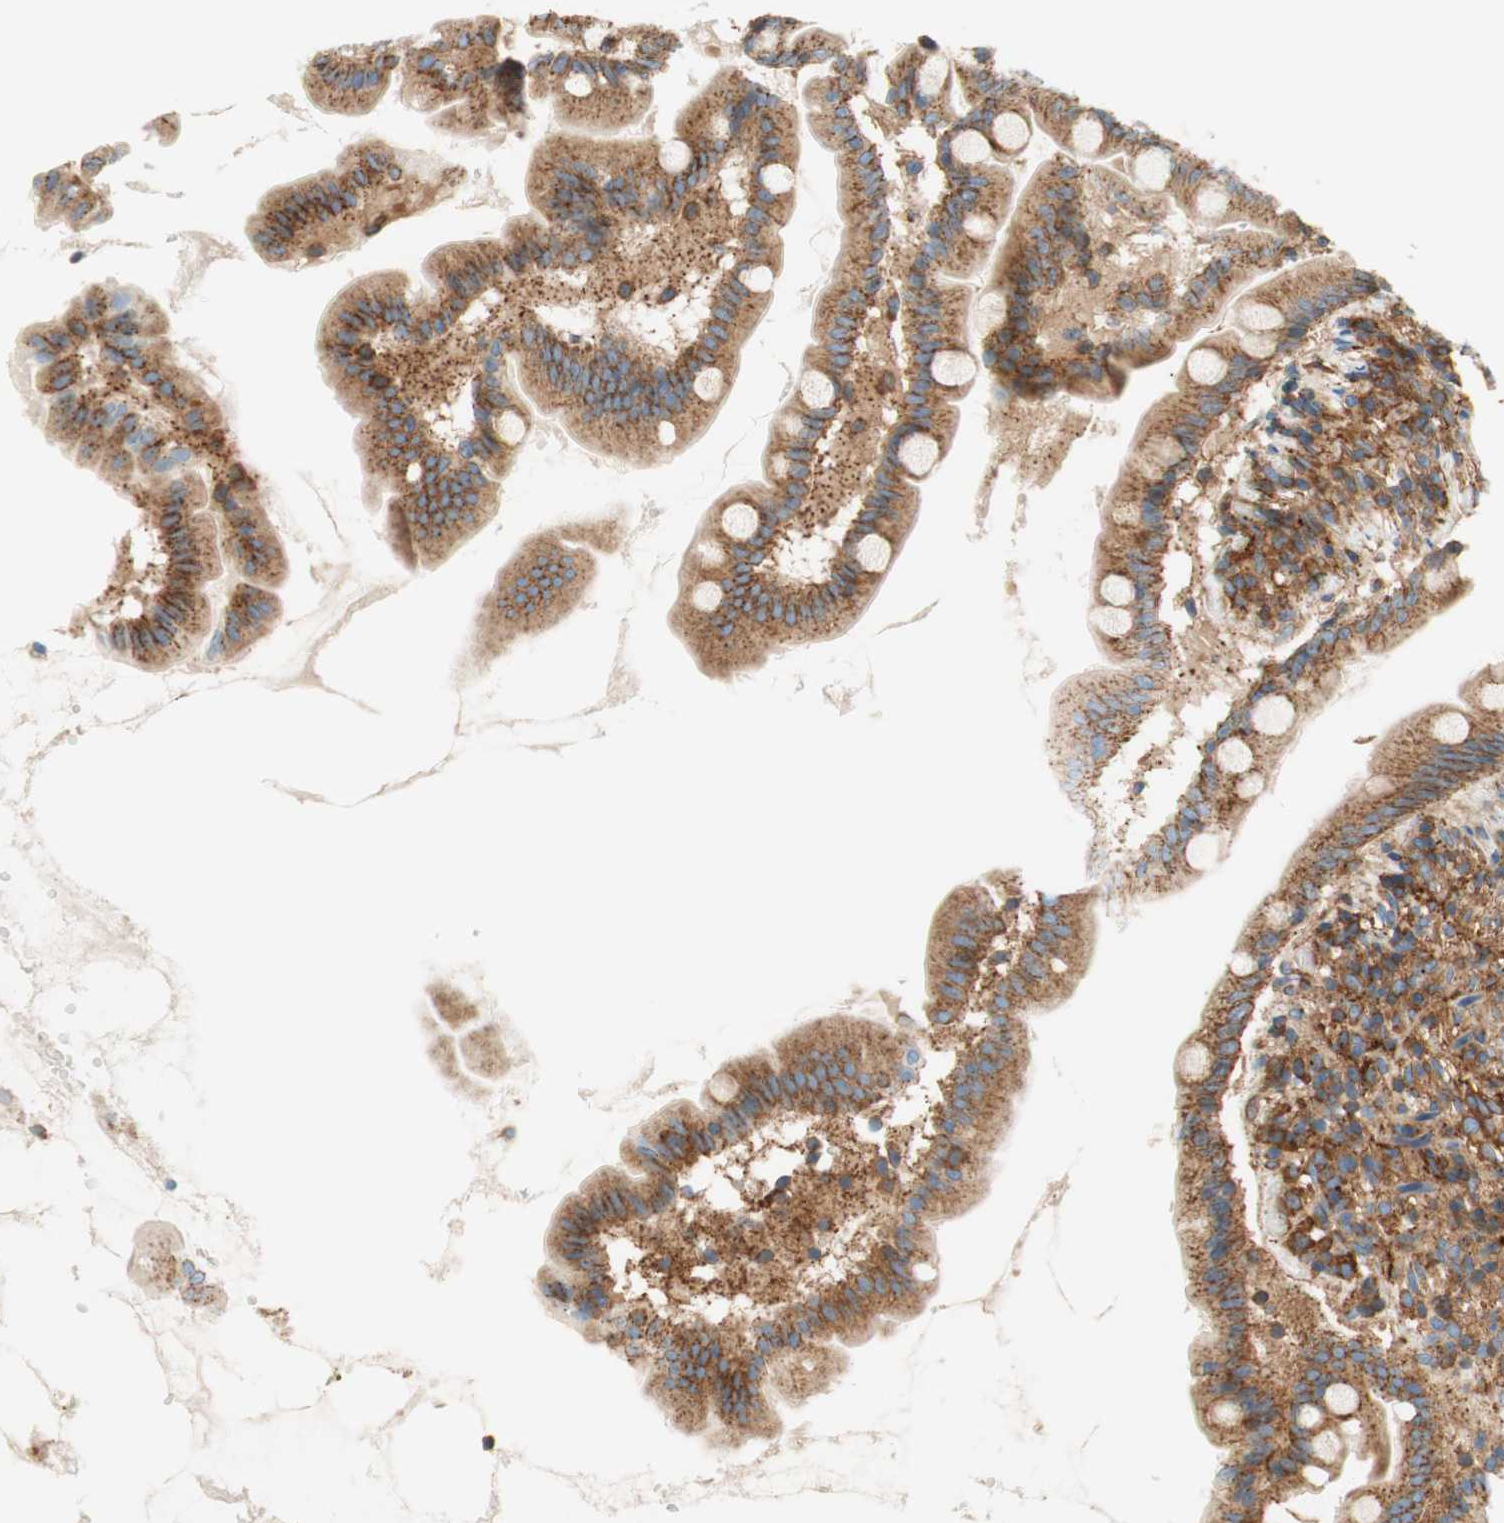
{"staining": {"intensity": "strong", "quantity": ">75%", "location": "cytoplasmic/membranous"}, "tissue": "small intestine", "cell_type": "Glandular cells", "image_type": "normal", "snomed": [{"axis": "morphology", "description": "Normal tissue, NOS"}, {"axis": "topography", "description": "Small intestine"}], "caption": "The histopathology image shows immunohistochemical staining of normal small intestine. There is strong cytoplasmic/membranous expression is identified in approximately >75% of glandular cells.", "gene": "VPS26A", "patient": {"sex": "female", "age": 56}}